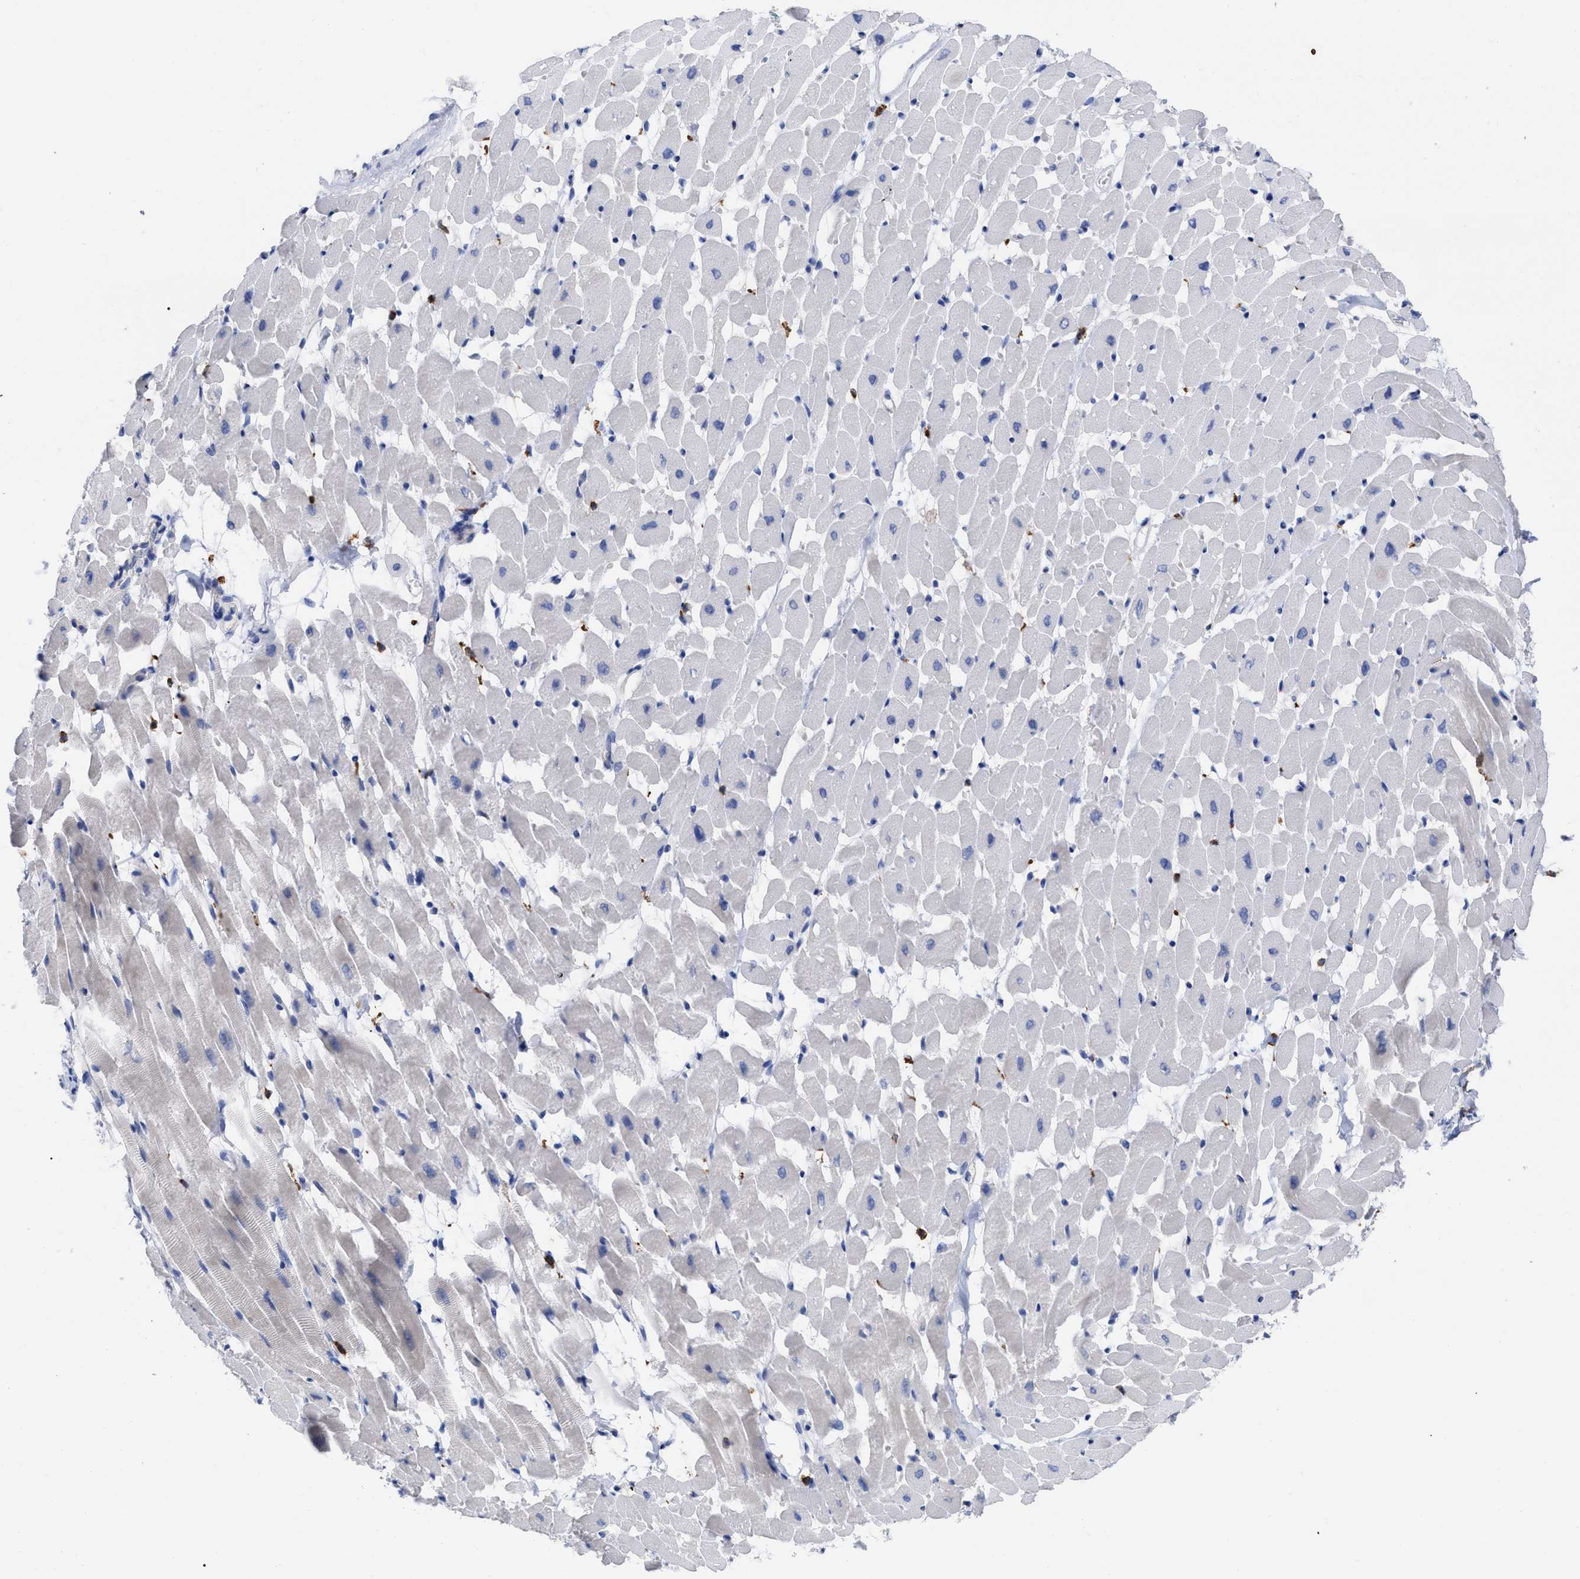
{"staining": {"intensity": "negative", "quantity": "none", "location": "none"}, "tissue": "heart muscle", "cell_type": "Cardiomyocytes", "image_type": "normal", "snomed": [{"axis": "morphology", "description": "Normal tissue, NOS"}, {"axis": "topography", "description": "Heart"}], "caption": "This micrograph is of benign heart muscle stained with immunohistochemistry to label a protein in brown with the nuclei are counter-stained blue. There is no expression in cardiomyocytes.", "gene": "HCLS1", "patient": {"sex": "male", "age": 45}}